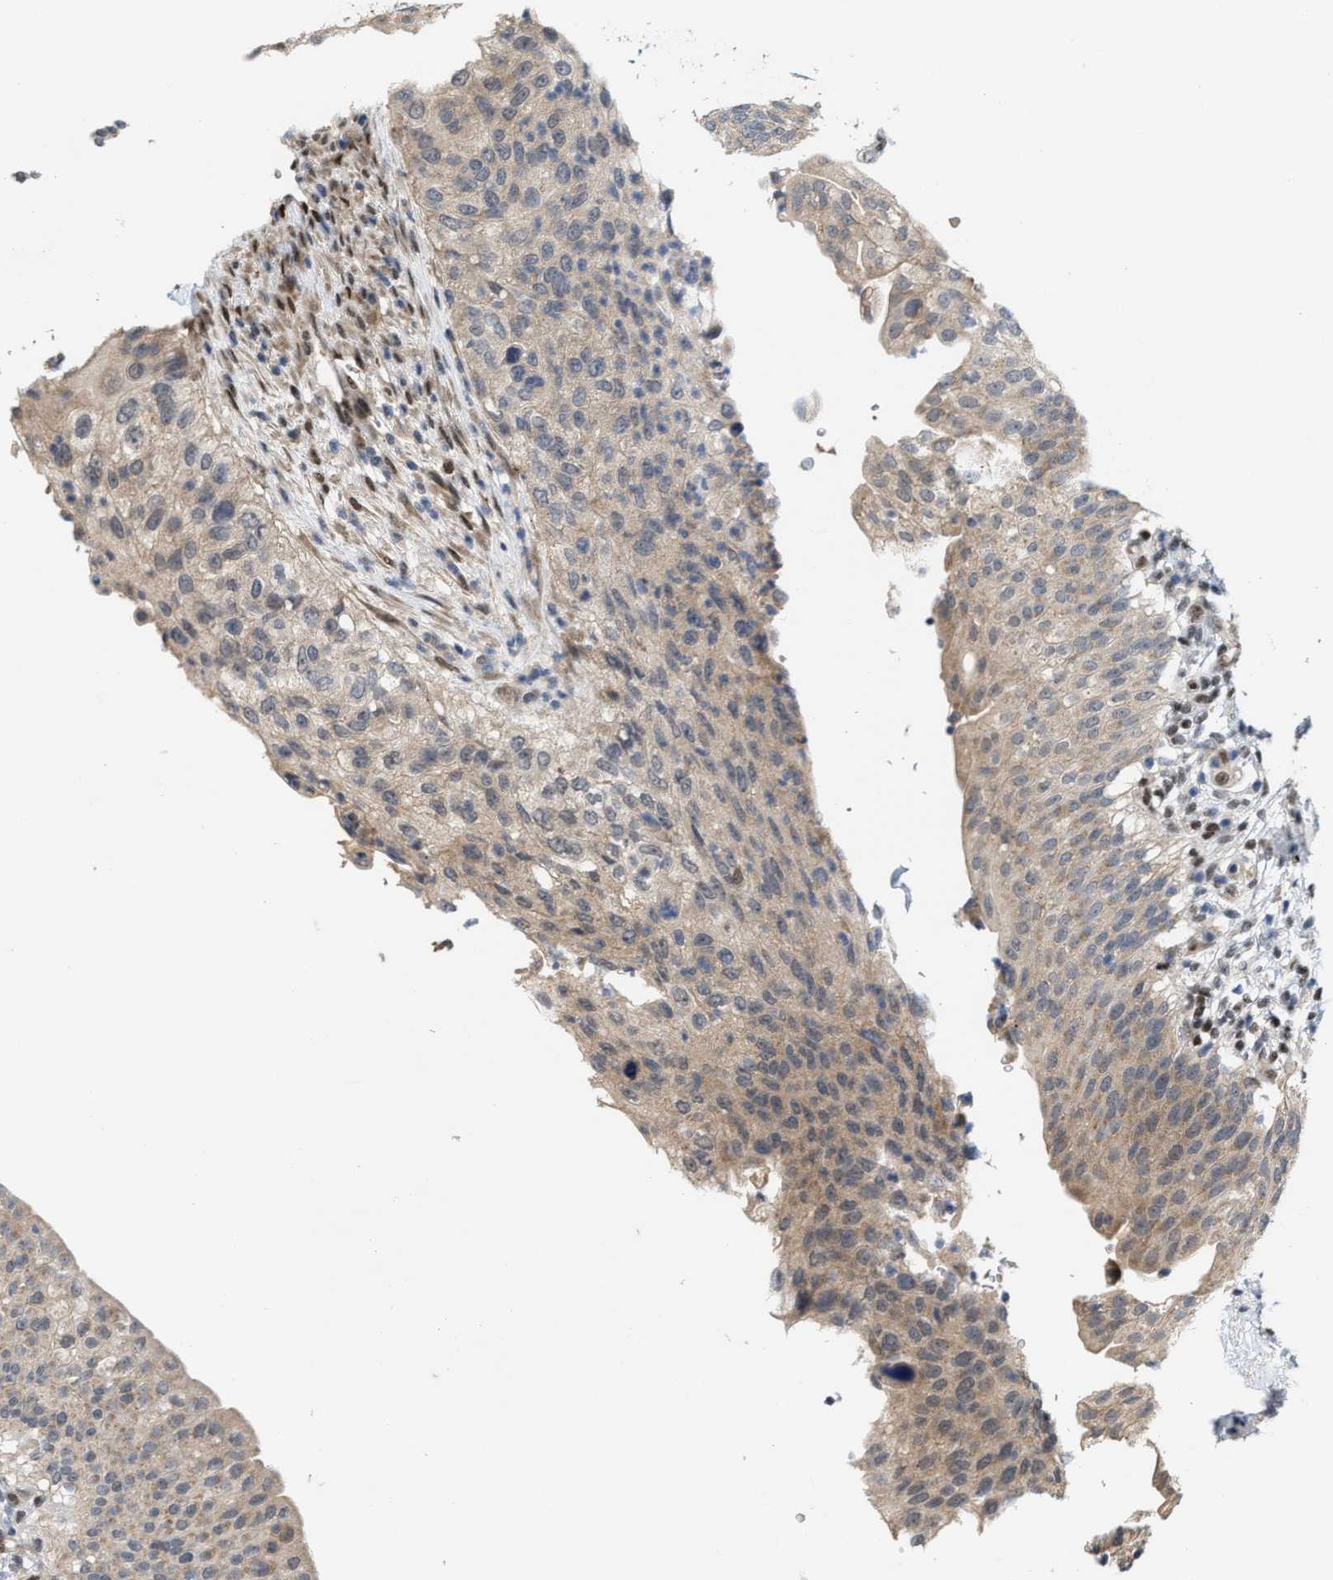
{"staining": {"intensity": "weak", "quantity": ">75%", "location": "cytoplasmic/membranous"}, "tissue": "urinary bladder", "cell_type": "Urothelial cells", "image_type": "normal", "snomed": [{"axis": "morphology", "description": "Normal tissue, NOS"}, {"axis": "topography", "description": "Urinary bladder"}], "caption": "High-magnification brightfield microscopy of unremarkable urinary bladder stained with DAB (brown) and counterstained with hematoxylin (blue). urothelial cells exhibit weak cytoplasmic/membranous staining is appreciated in about>75% of cells.", "gene": "TCF4", "patient": {"sex": "female", "age": 60}}